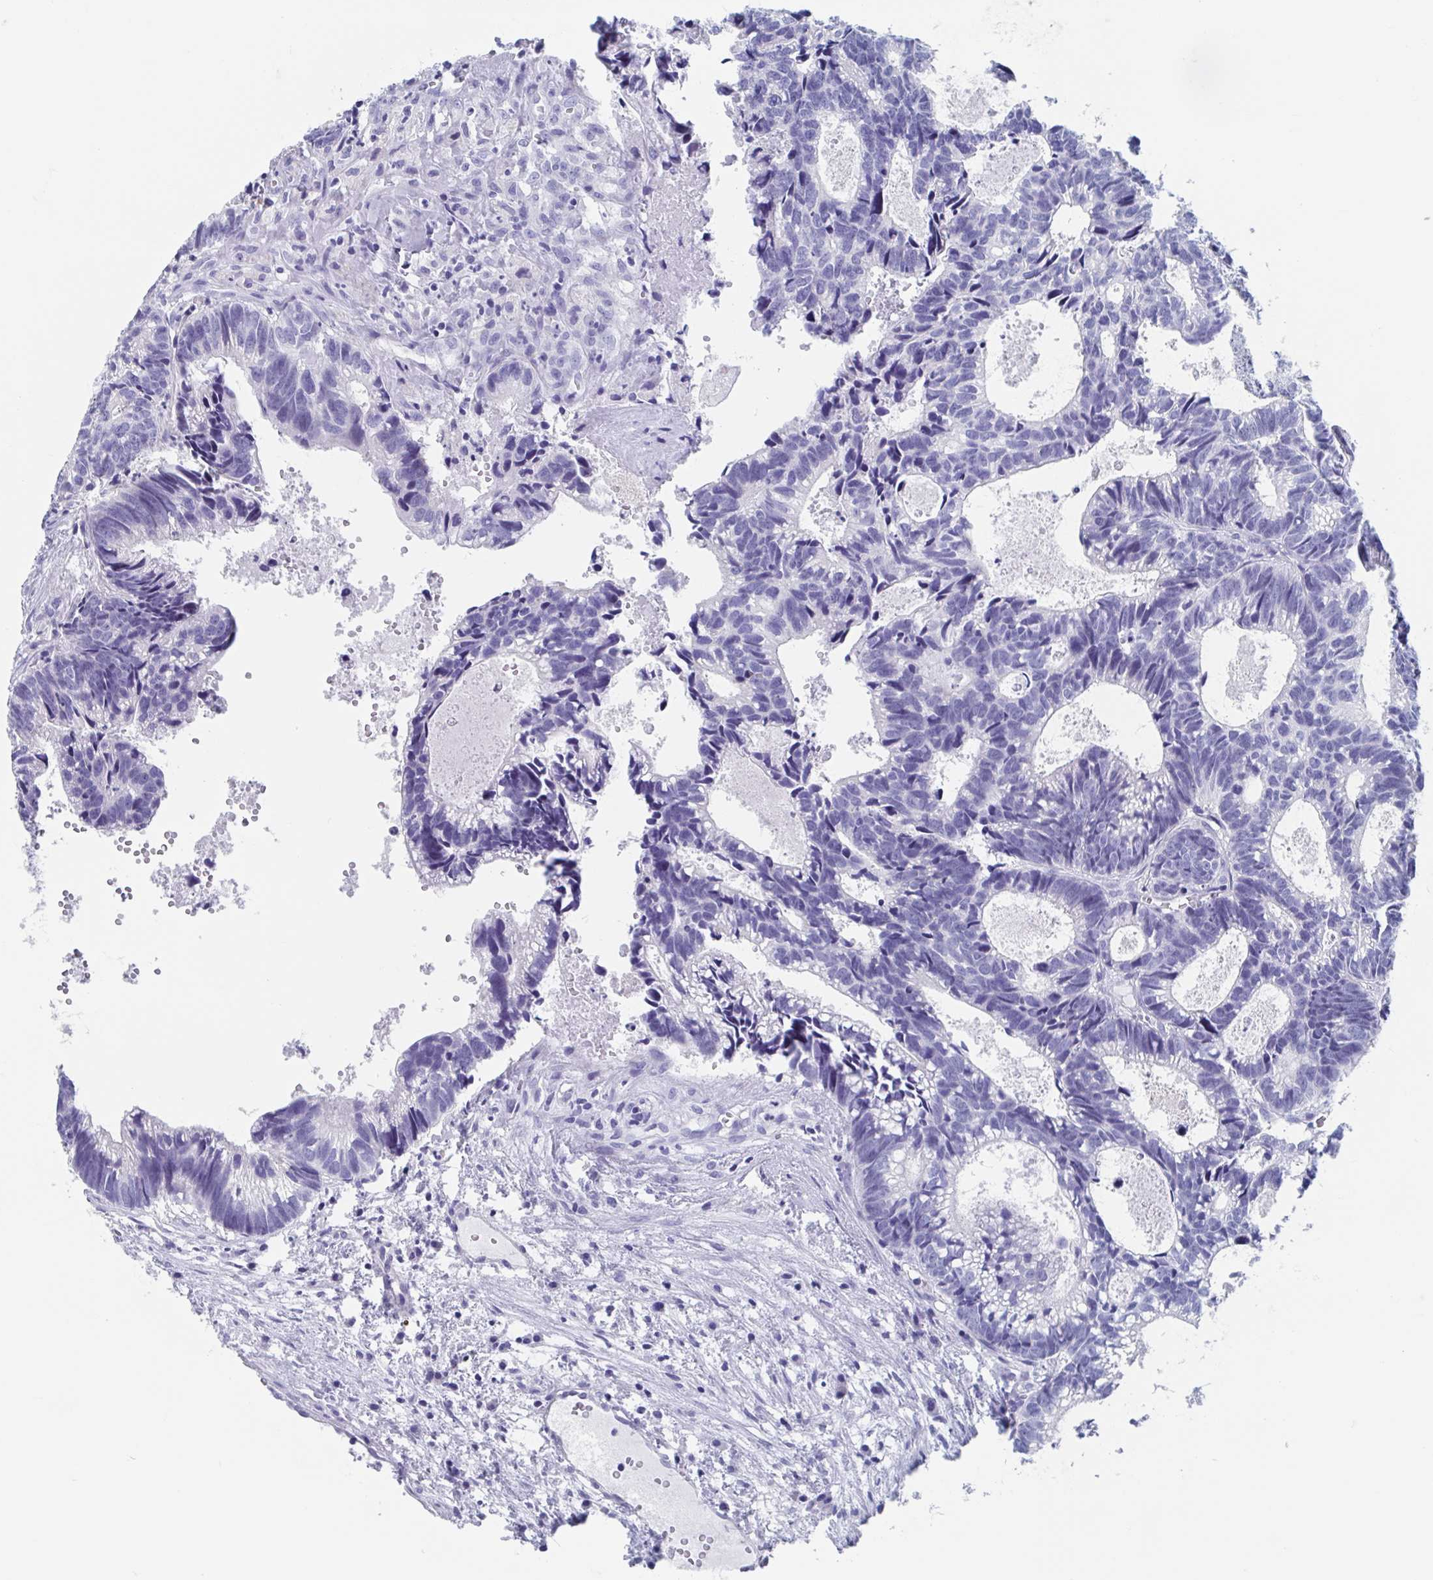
{"staining": {"intensity": "negative", "quantity": "none", "location": "none"}, "tissue": "head and neck cancer", "cell_type": "Tumor cells", "image_type": "cancer", "snomed": [{"axis": "morphology", "description": "Adenocarcinoma, NOS"}, {"axis": "topography", "description": "Head-Neck"}], "caption": "There is no significant expression in tumor cells of head and neck cancer (adenocarcinoma).", "gene": "SHCBP1L", "patient": {"sex": "male", "age": 62}}